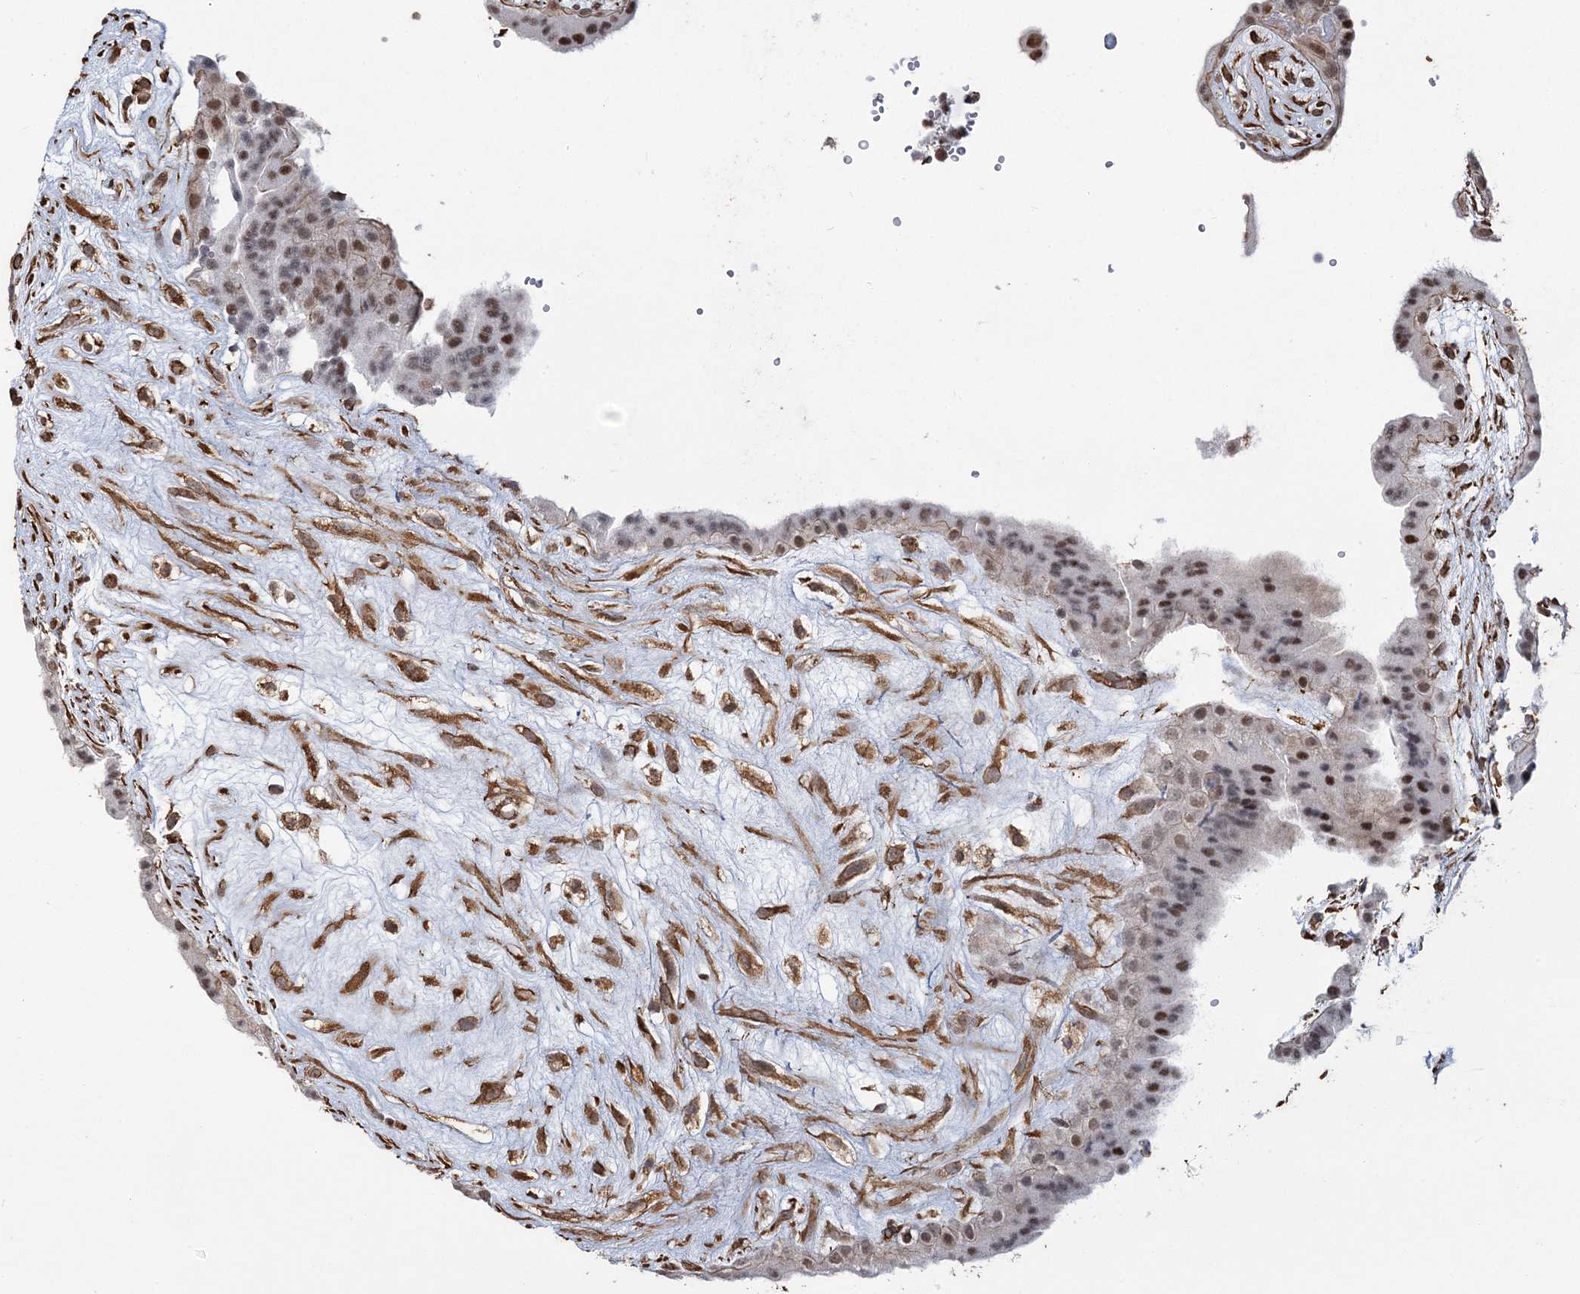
{"staining": {"intensity": "moderate", "quantity": "25%-75%", "location": "nuclear"}, "tissue": "placenta", "cell_type": "Trophoblastic cells", "image_type": "normal", "snomed": [{"axis": "morphology", "description": "Normal tissue, NOS"}, {"axis": "topography", "description": "Placenta"}], "caption": "IHC of benign placenta displays medium levels of moderate nuclear staining in about 25%-75% of trophoblastic cells. The staining is performed using DAB (3,3'-diaminobenzidine) brown chromogen to label protein expression. The nuclei are counter-stained blue using hematoxylin.", "gene": "ATP11B", "patient": {"sex": "female", "age": 18}}